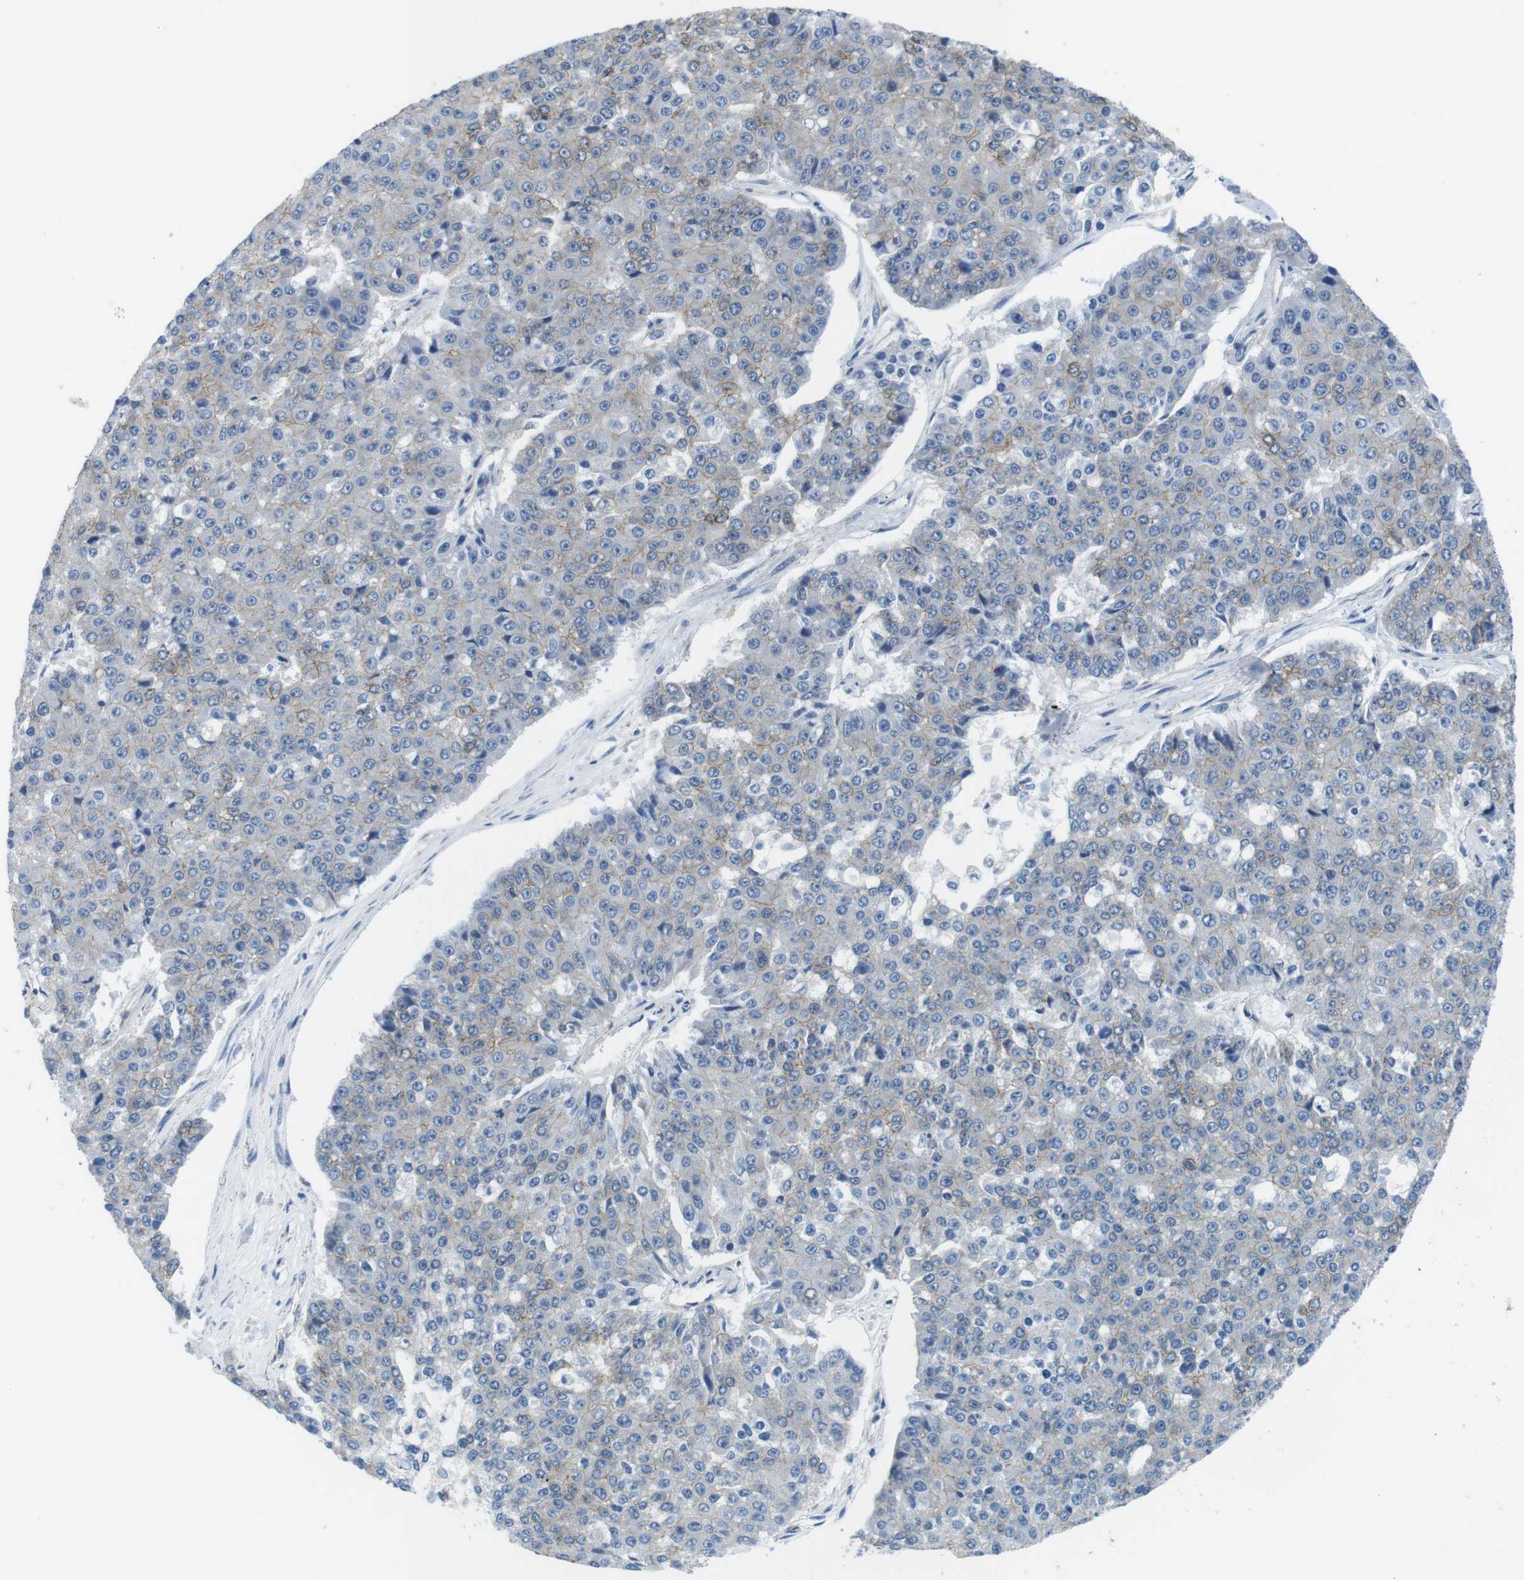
{"staining": {"intensity": "weak", "quantity": "25%-75%", "location": "cytoplasmic/membranous"}, "tissue": "pancreatic cancer", "cell_type": "Tumor cells", "image_type": "cancer", "snomed": [{"axis": "morphology", "description": "Adenocarcinoma, NOS"}, {"axis": "topography", "description": "Pancreas"}], "caption": "A brown stain highlights weak cytoplasmic/membranous positivity of a protein in adenocarcinoma (pancreatic) tumor cells.", "gene": "SLC6A6", "patient": {"sex": "male", "age": 50}}